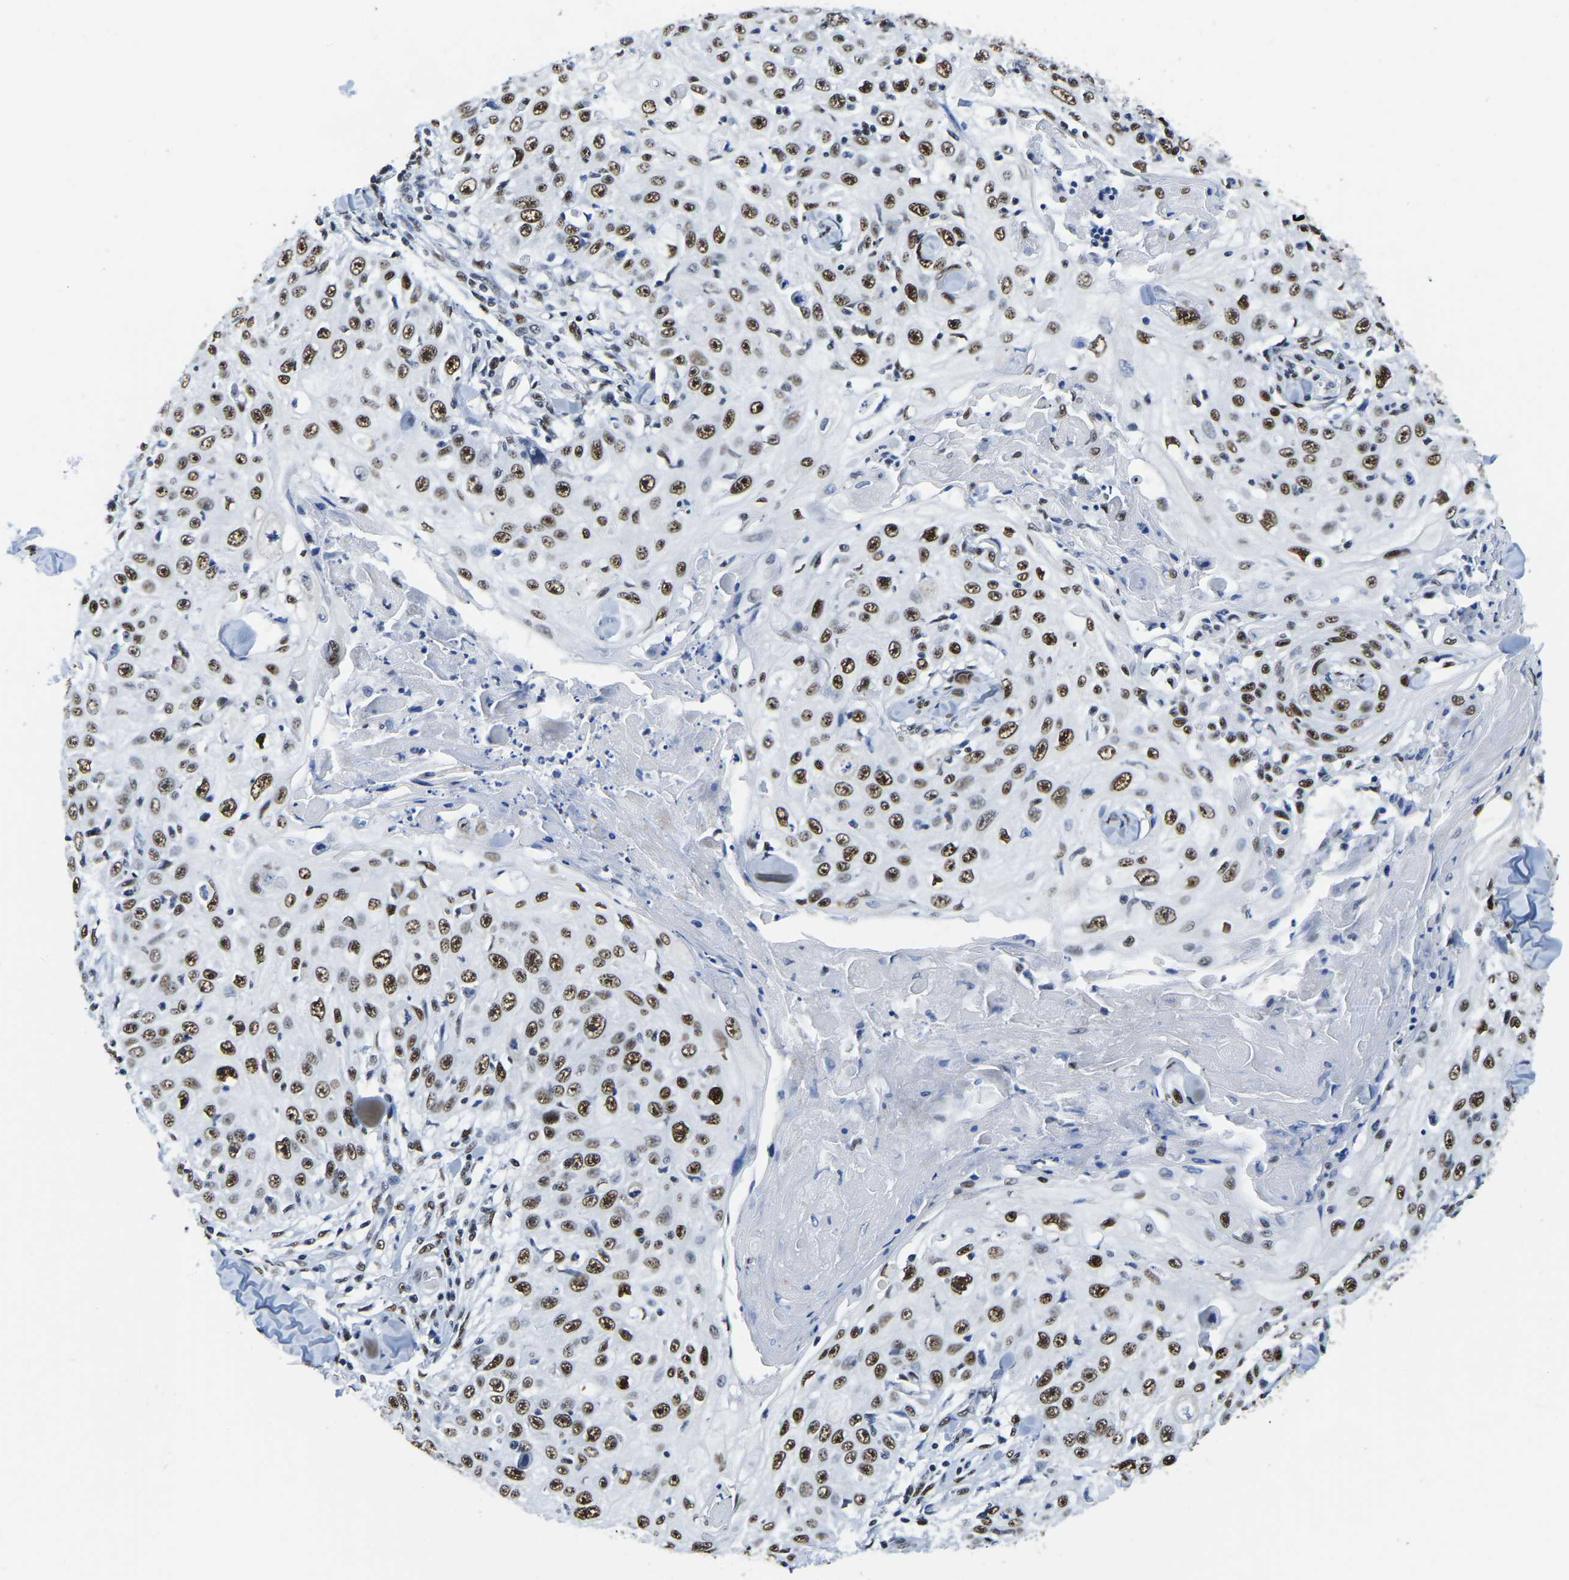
{"staining": {"intensity": "strong", "quantity": ">75%", "location": "nuclear"}, "tissue": "skin cancer", "cell_type": "Tumor cells", "image_type": "cancer", "snomed": [{"axis": "morphology", "description": "Squamous cell carcinoma, NOS"}, {"axis": "topography", "description": "Skin"}], "caption": "This image displays IHC staining of skin cancer, with high strong nuclear expression in about >75% of tumor cells.", "gene": "UBA1", "patient": {"sex": "male", "age": 86}}